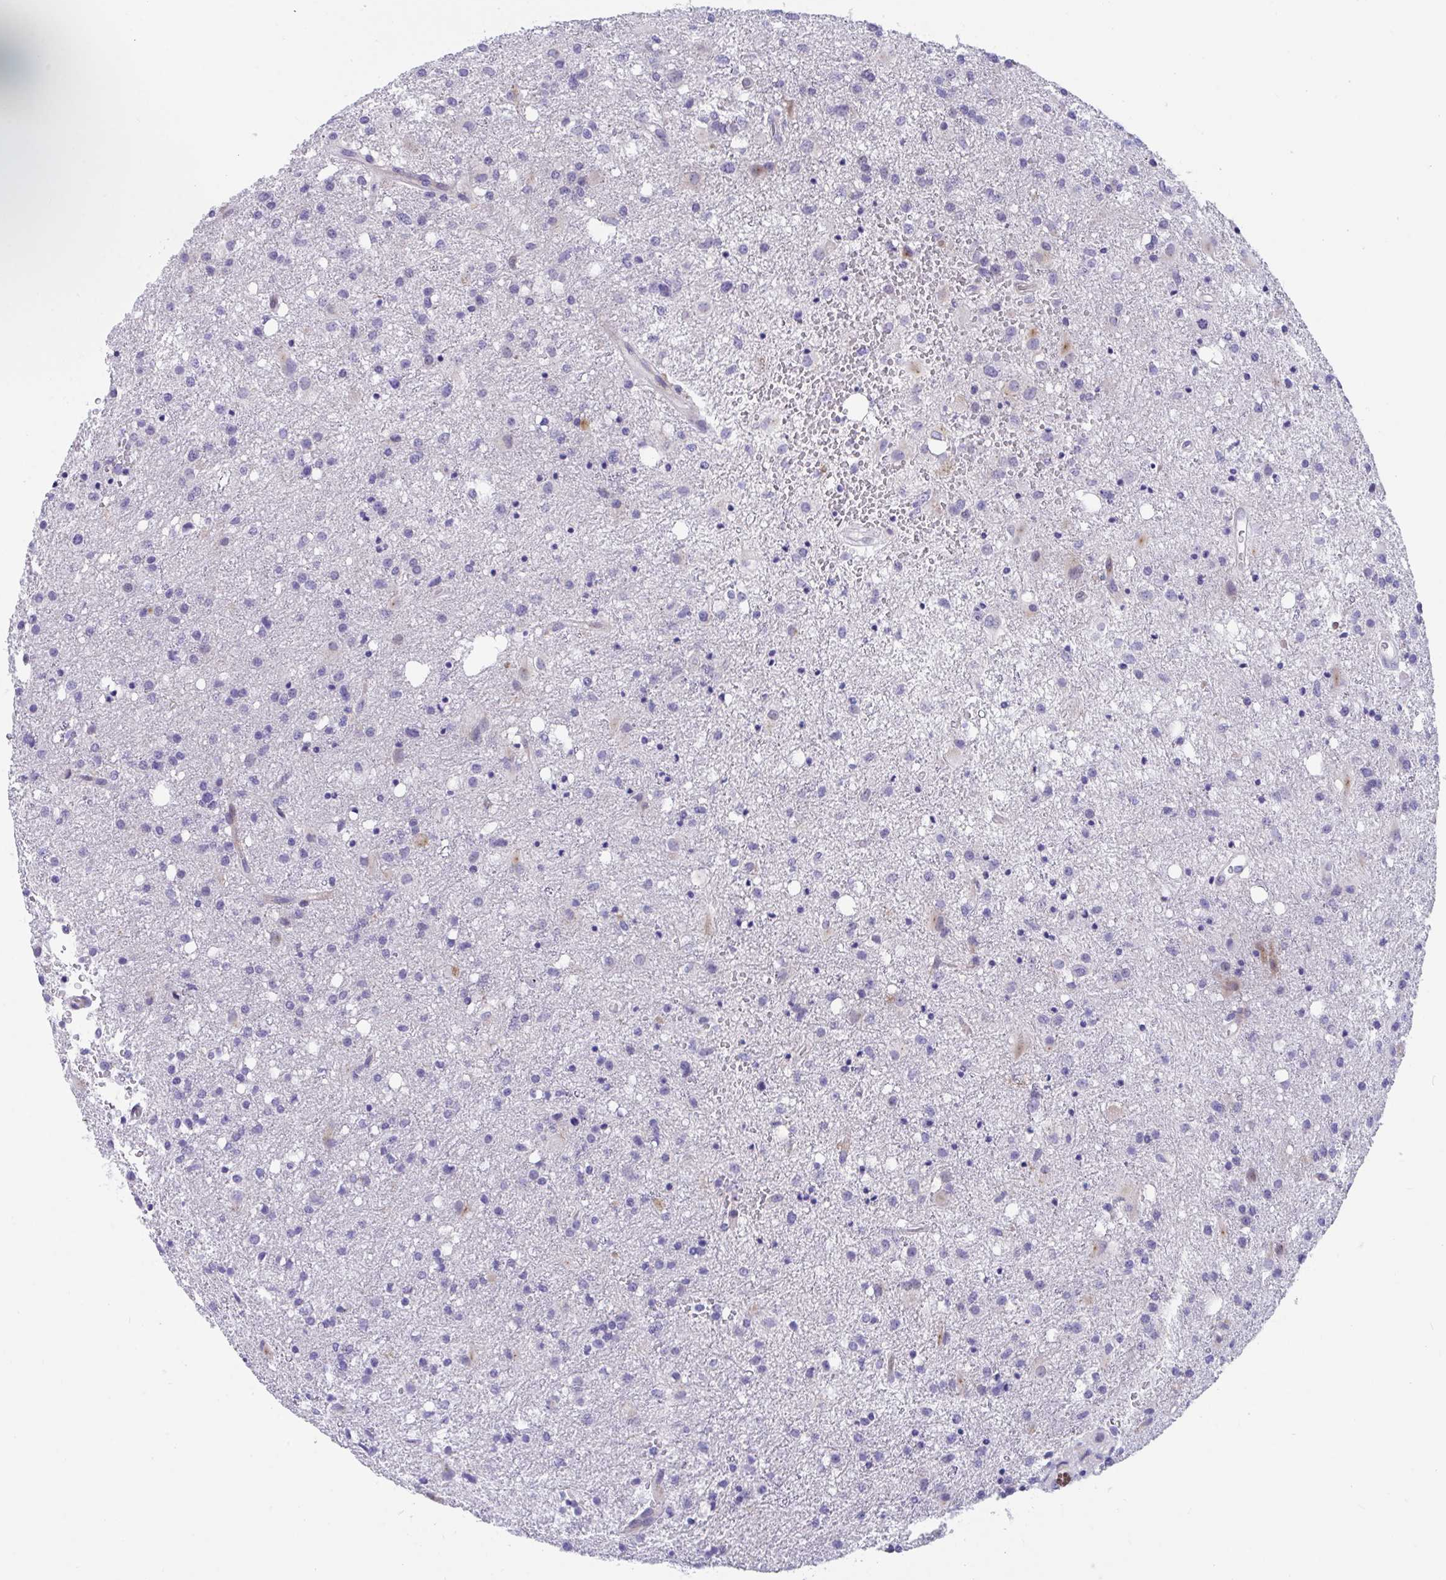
{"staining": {"intensity": "negative", "quantity": "none", "location": "none"}, "tissue": "glioma", "cell_type": "Tumor cells", "image_type": "cancer", "snomed": [{"axis": "morphology", "description": "Glioma, malignant, Low grade"}, {"axis": "topography", "description": "Brain"}], "caption": "DAB immunohistochemical staining of glioma exhibits no significant expression in tumor cells.", "gene": "TTC30B", "patient": {"sex": "female", "age": 58}}